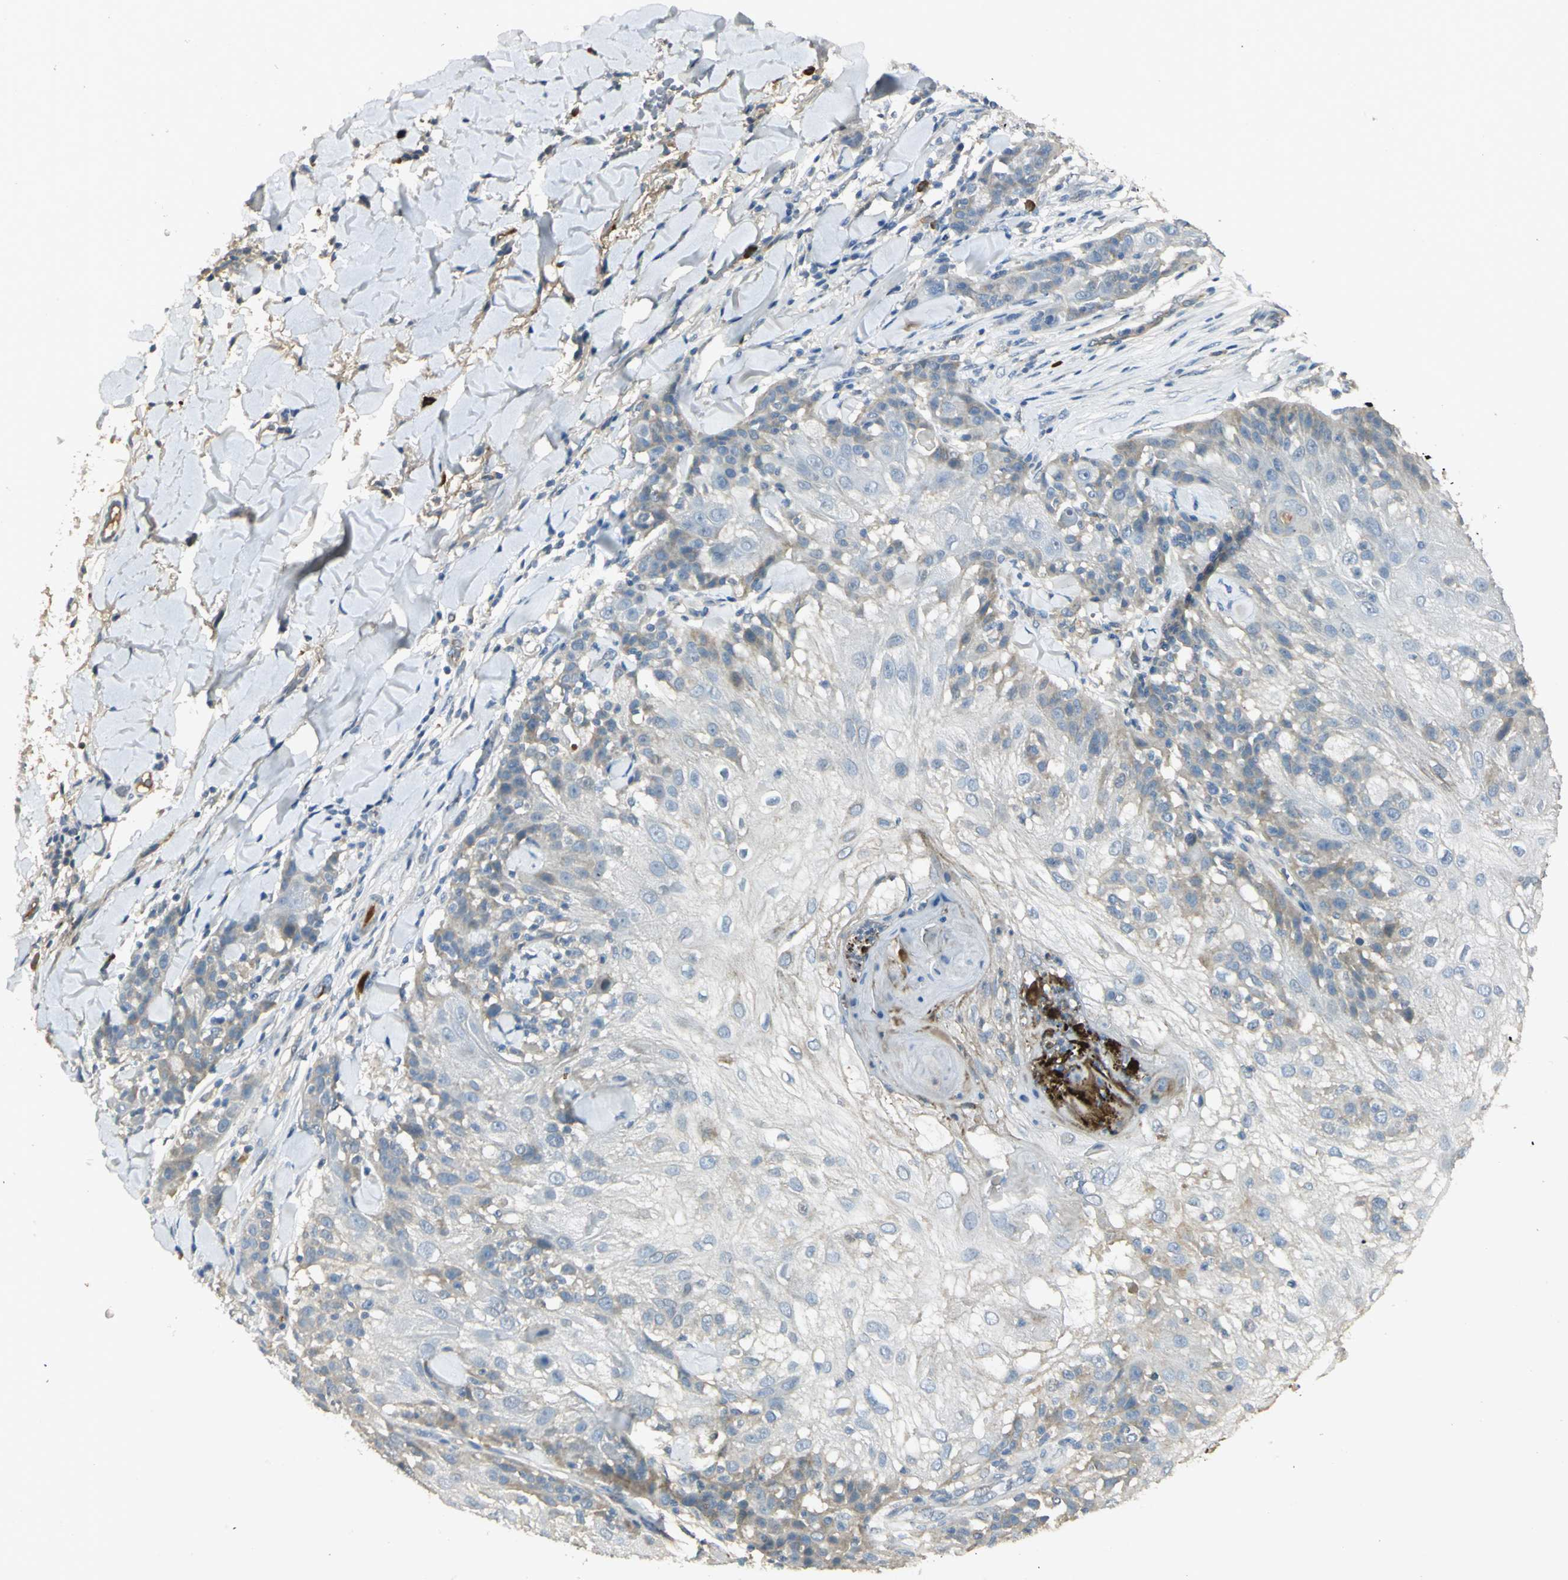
{"staining": {"intensity": "negative", "quantity": "none", "location": "none"}, "tissue": "skin cancer", "cell_type": "Tumor cells", "image_type": "cancer", "snomed": [{"axis": "morphology", "description": "Normal tissue, NOS"}, {"axis": "morphology", "description": "Squamous cell carcinoma, NOS"}, {"axis": "topography", "description": "Skin"}], "caption": "This is an immunohistochemistry histopathology image of human squamous cell carcinoma (skin). There is no positivity in tumor cells.", "gene": "PROC", "patient": {"sex": "female", "age": 83}}